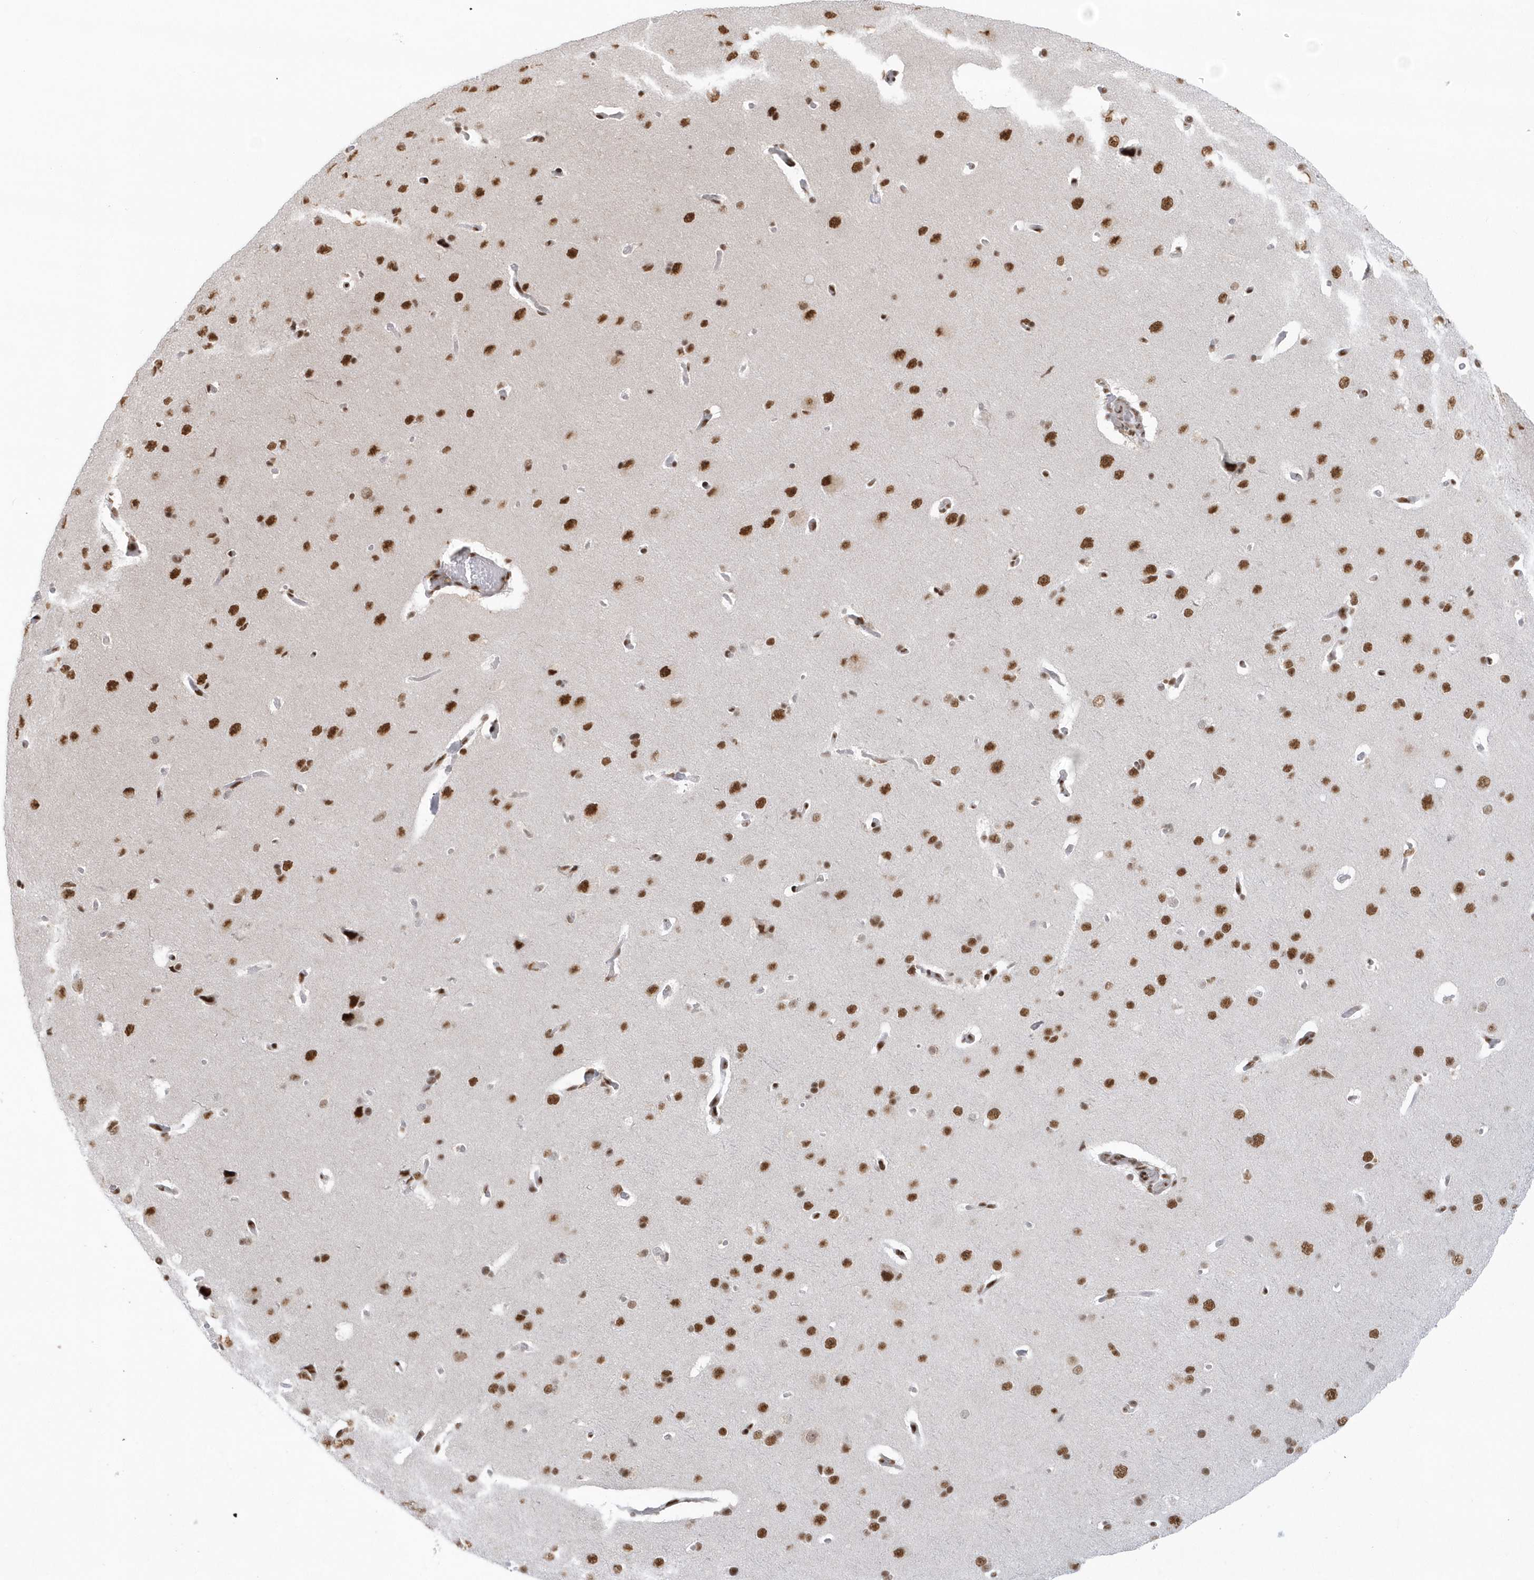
{"staining": {"intensity": "moderate", "quantity": "25%-75%", "location": "cytoplasmic/membranous"}, "tissue": "cerebral cortex", "cell_type": "Endothelial cells", "image_type": "normal", "snomed": [{"axis": "morphology", "description": "Normal tissue, NOS"}, {"axis": "topography", "description": "Cerebral cortex"}], "caption": "An immunohistochemistry image of benign tissue is shown. Protein staining in brown labels moderate cytoplasmic/membranous positivity in cerebral cortex within endothelial cells. The staining was performed using DAB to visualize the protein expression in brown, while the nuclei were stained in blue with hematoxylin (Magnification: 20x).", "gene": "SEPHS1", "patient": {"sex": "male", "age": 62}}